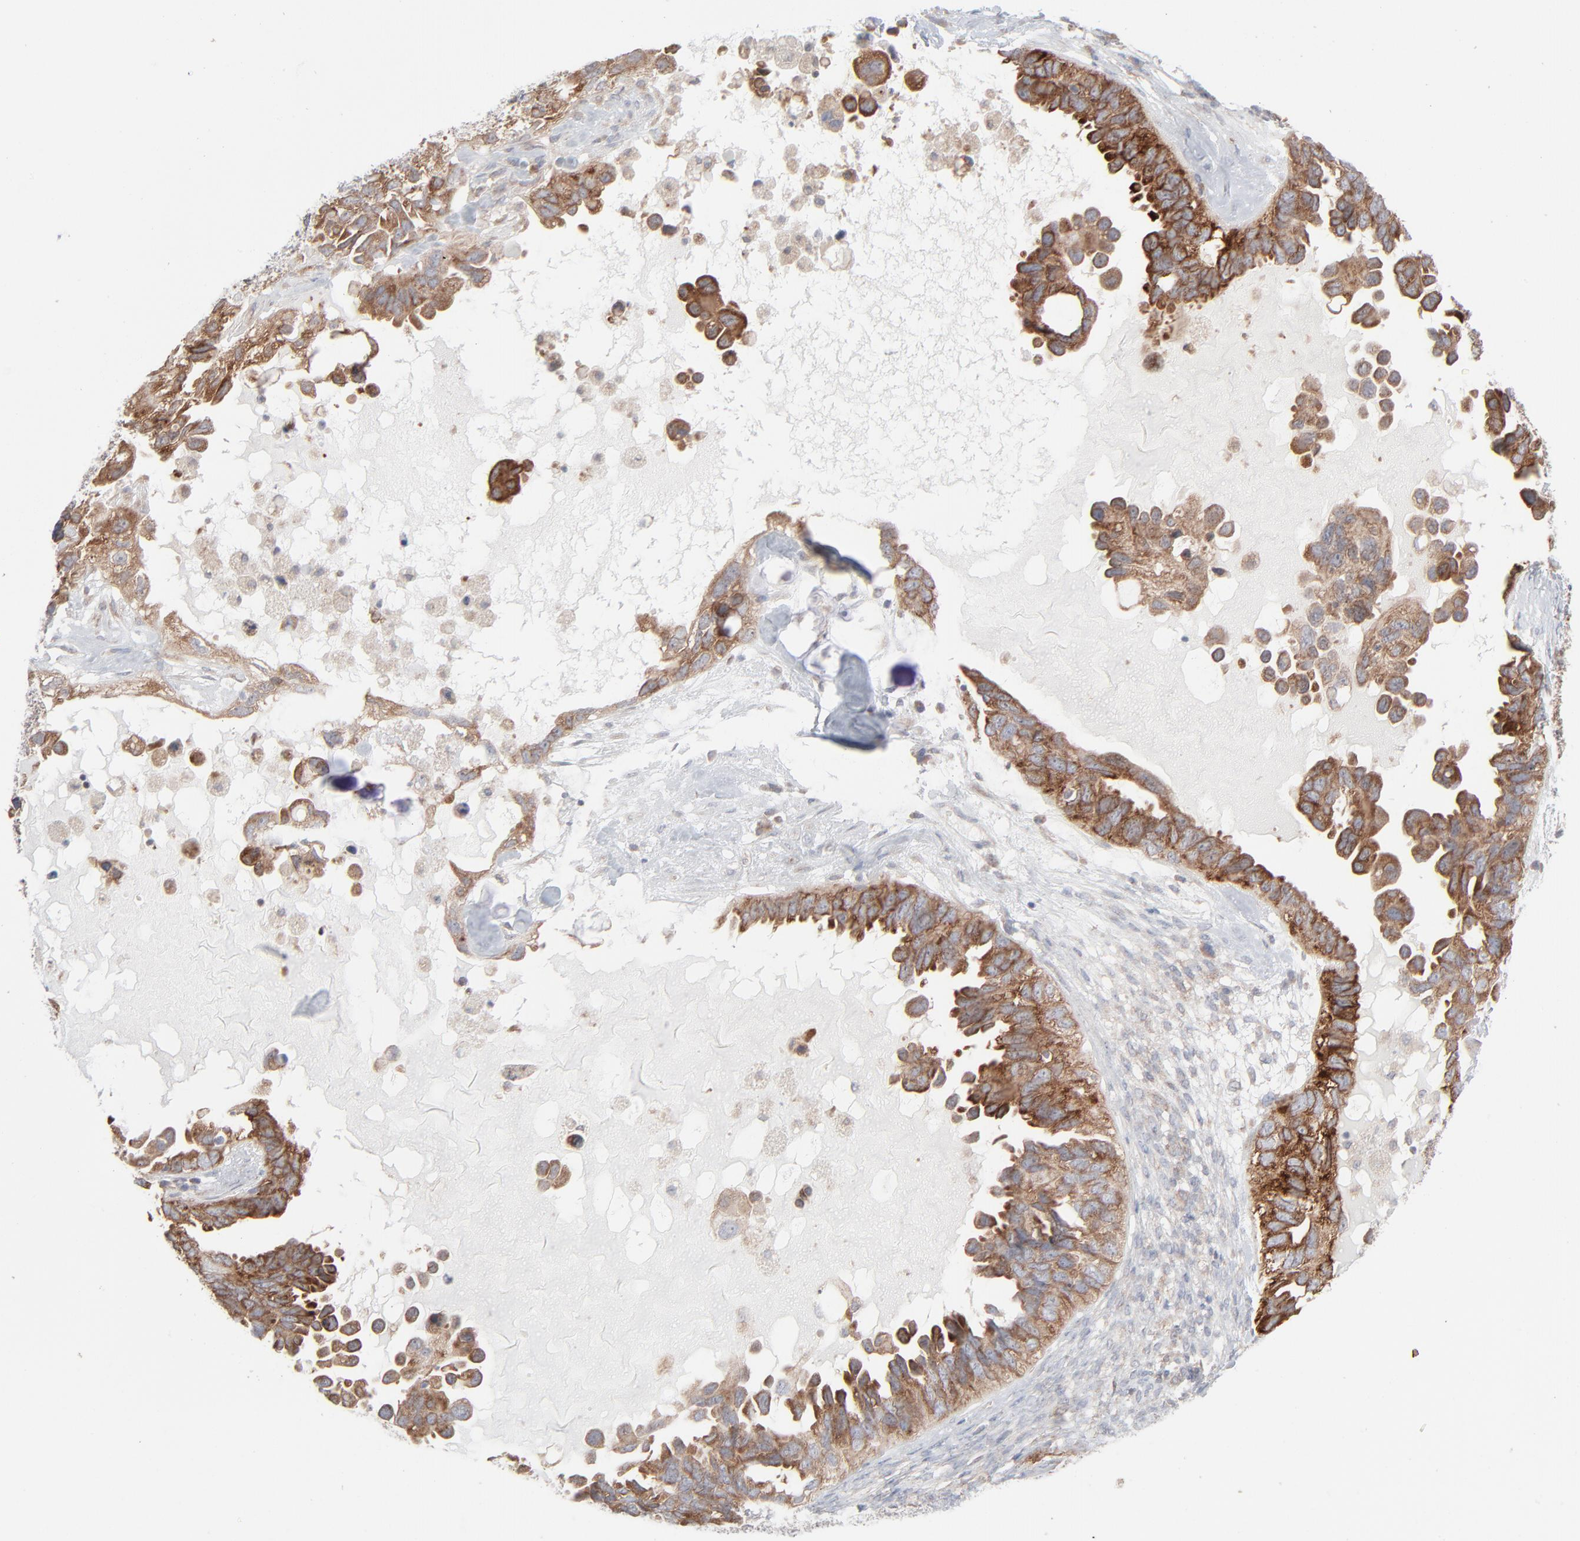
{"staining": {"intensity": "moderate", "quantity": ">75%", "location": "cytoplasmic/membranous"}, "tissue": "ovarian cancer", "cell_type": "Tumor cells", "image_type": "cancer", "snomed": [{"axis": "morphology", "description": "Cystadenocarcinoma, serous, NOS"}, {"axis": "topography", "description": "Ovary"}], "caption": "Ovarian cancer (serous cystadenocarcinoma) tissue exhibits moderate cytoplasmic/membranous expression in about >75% of tumor cells, visualized by immunohistochemistry. The staining was performed using DAB (3,3'-diaminobenzidine), with brown indicating positive protein expression. Nuclei are stained blue with hematoxylin.", "gene": "KDSR", "patient": {"sex": "female", "age": 82}}